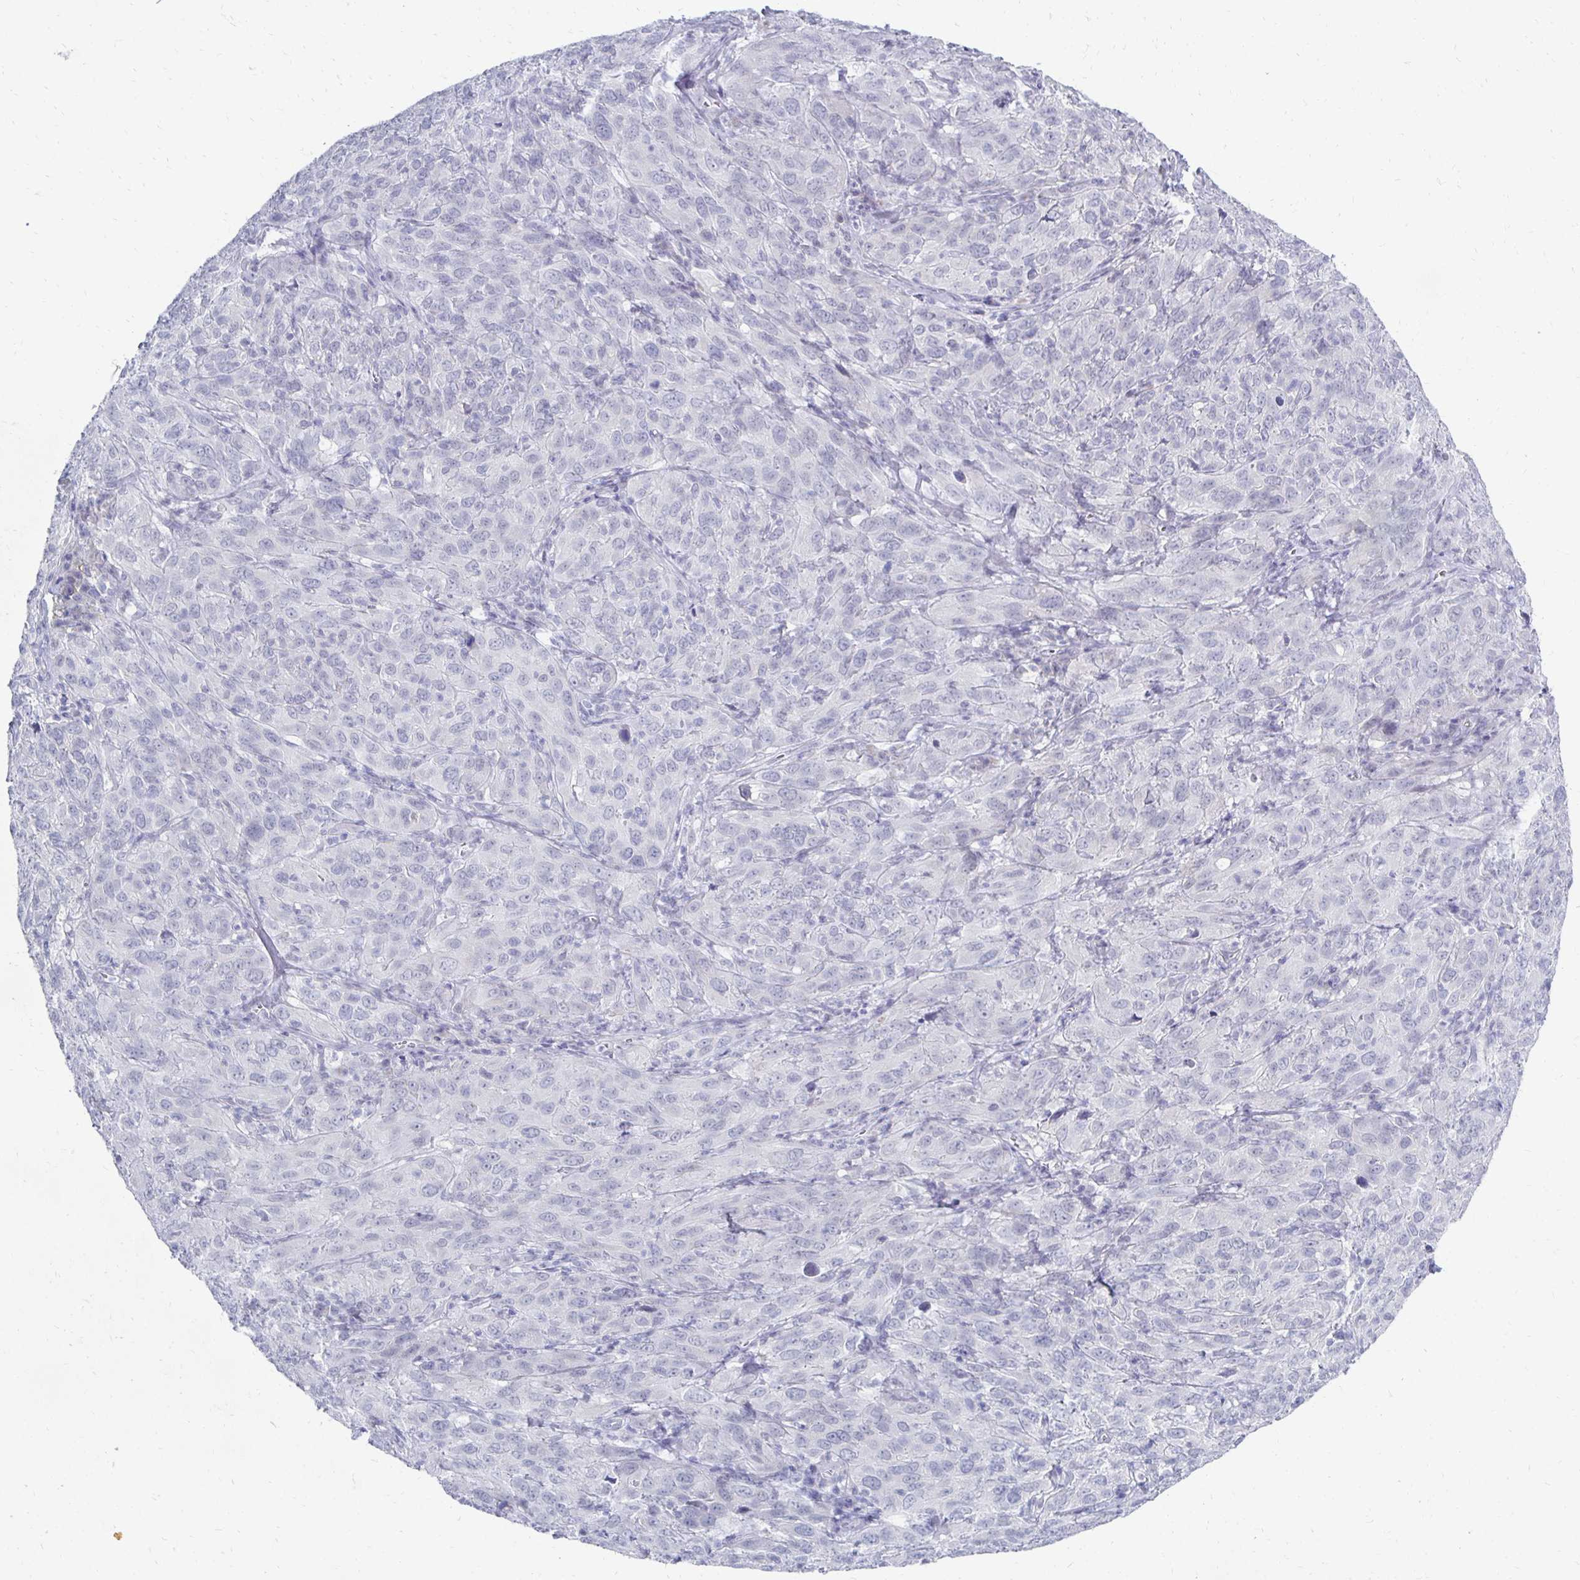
{"staining": {"intensity": "negative", "quantity": "none", "location": "none"}, "tissue": "cervical cancer", "cell_type": "Tumor cells", "image_type": "cancer", "snomed": [{"axis": "morphology", "description": "Normal tissue, NOS"}, {"axis": "morphology", "description": "Squamous cell carcinoma, NOS"}, {"axis": "topography", "description": "Cervix"}], "caption": "Cervical cancer was stained to show a protein in brown. There is no significant expression in tumor cells. Brightfield microscopy of IHC stained with DAB (3,3'-diaminobenzidine) (brown) and hematoxylin (blue), captured at high magnification.", "gene": "SYCP3", "patient": {"sex": "female", "age": 51}}